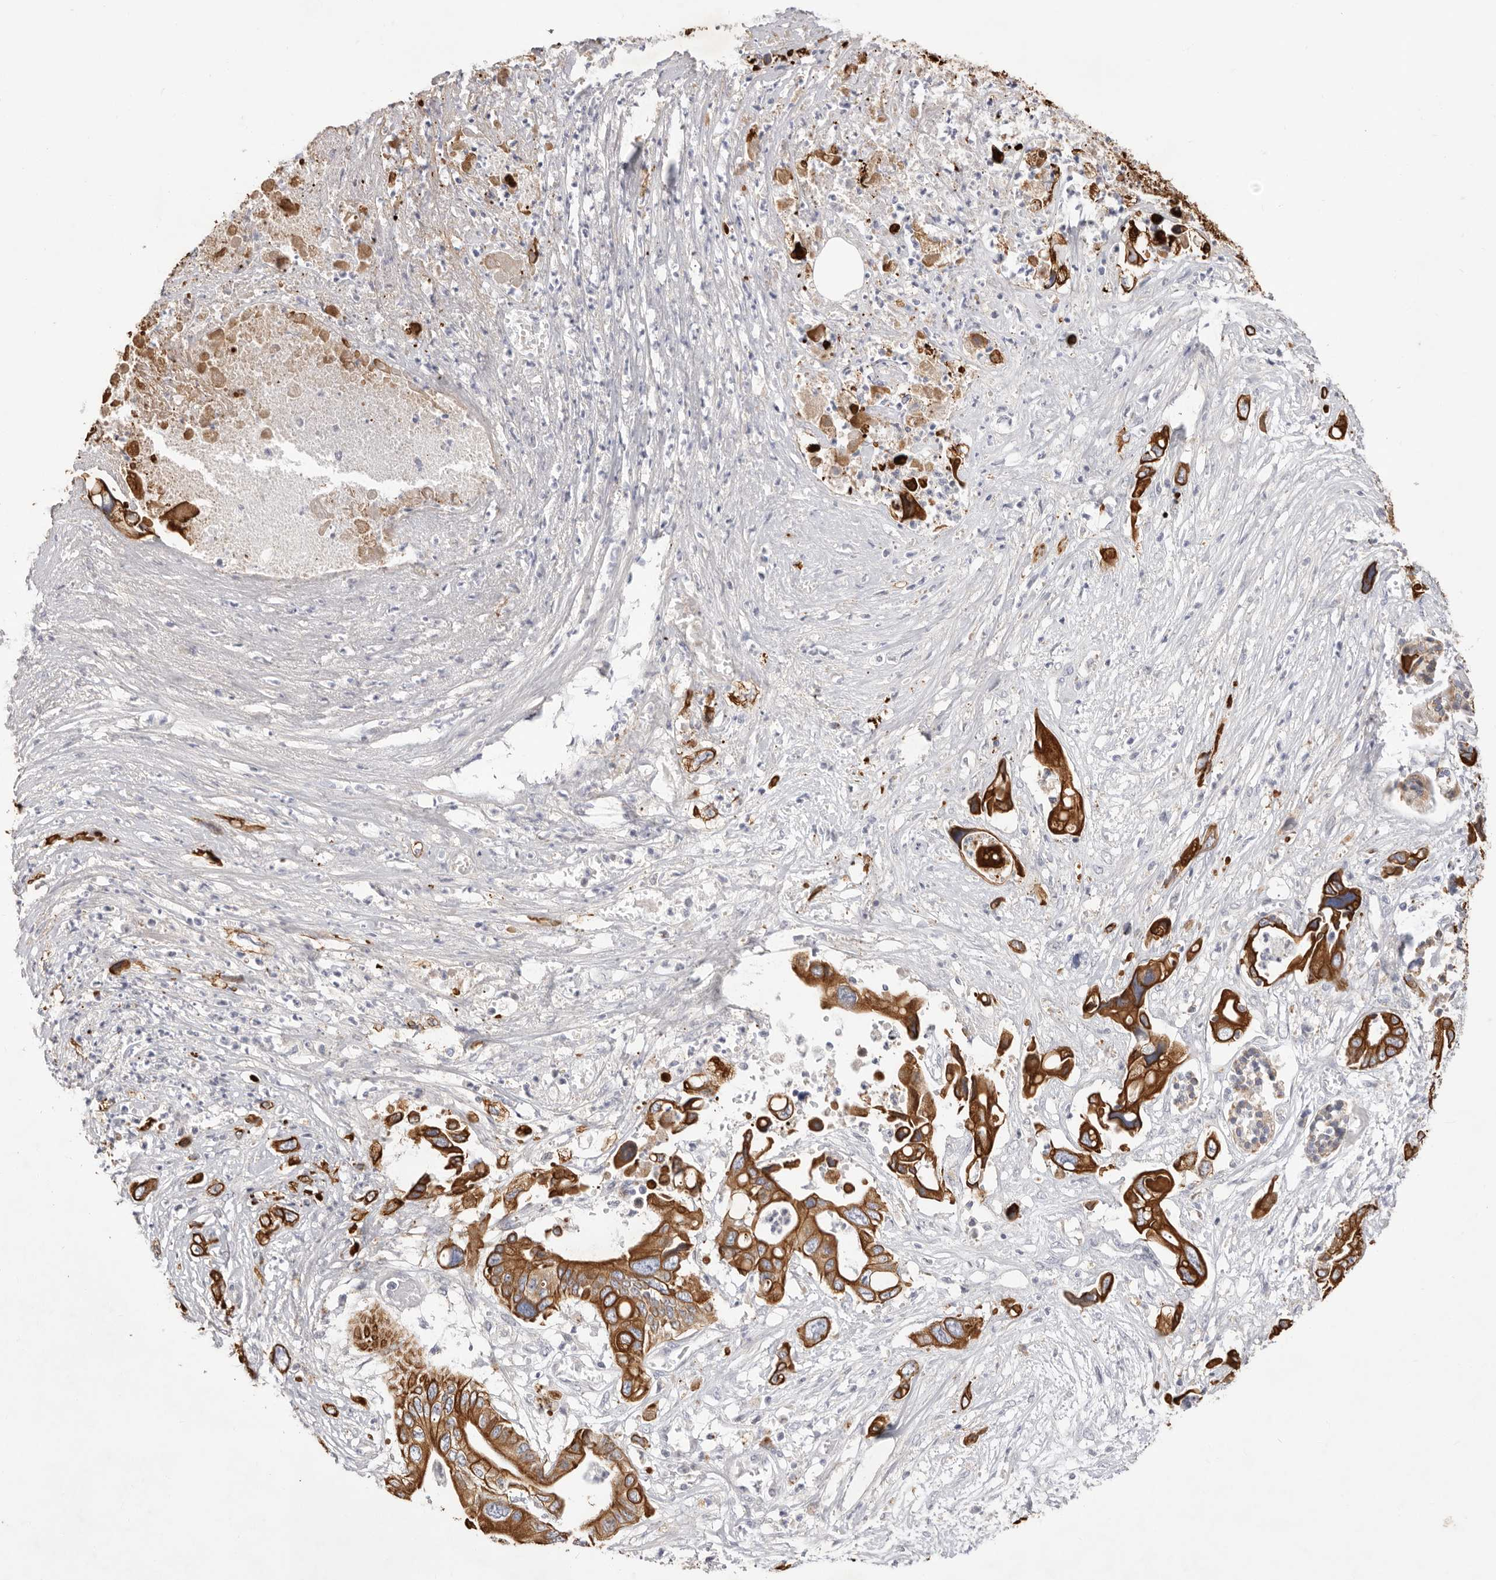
{"staining": {"intensity": "strong", "quantity": ">75%", "location": "cytoplasmic/membranous"}, "tissue": "pancreatic cancer", "cell_type": "Tumor cells", "image_type": "cancer", "snomed": [{"axis": "morphology", "description": "Adenocarcinoma, NOS"}, {"axis": "topography", "description": "Pancreas"}], "caption": "Pancreatic cancer (adenocarcinoma) was stained to show a protein in brown. There is high levels of strong cytoplasmic/membranous staining in approximately >75% of tumor cells. (DAB (3,3'-diaminobenzidine) IHC, brown staining for protein, blue staining for nuclei).", "gene": "USH1C", "patient": {"sex": "male", "age": 66}}